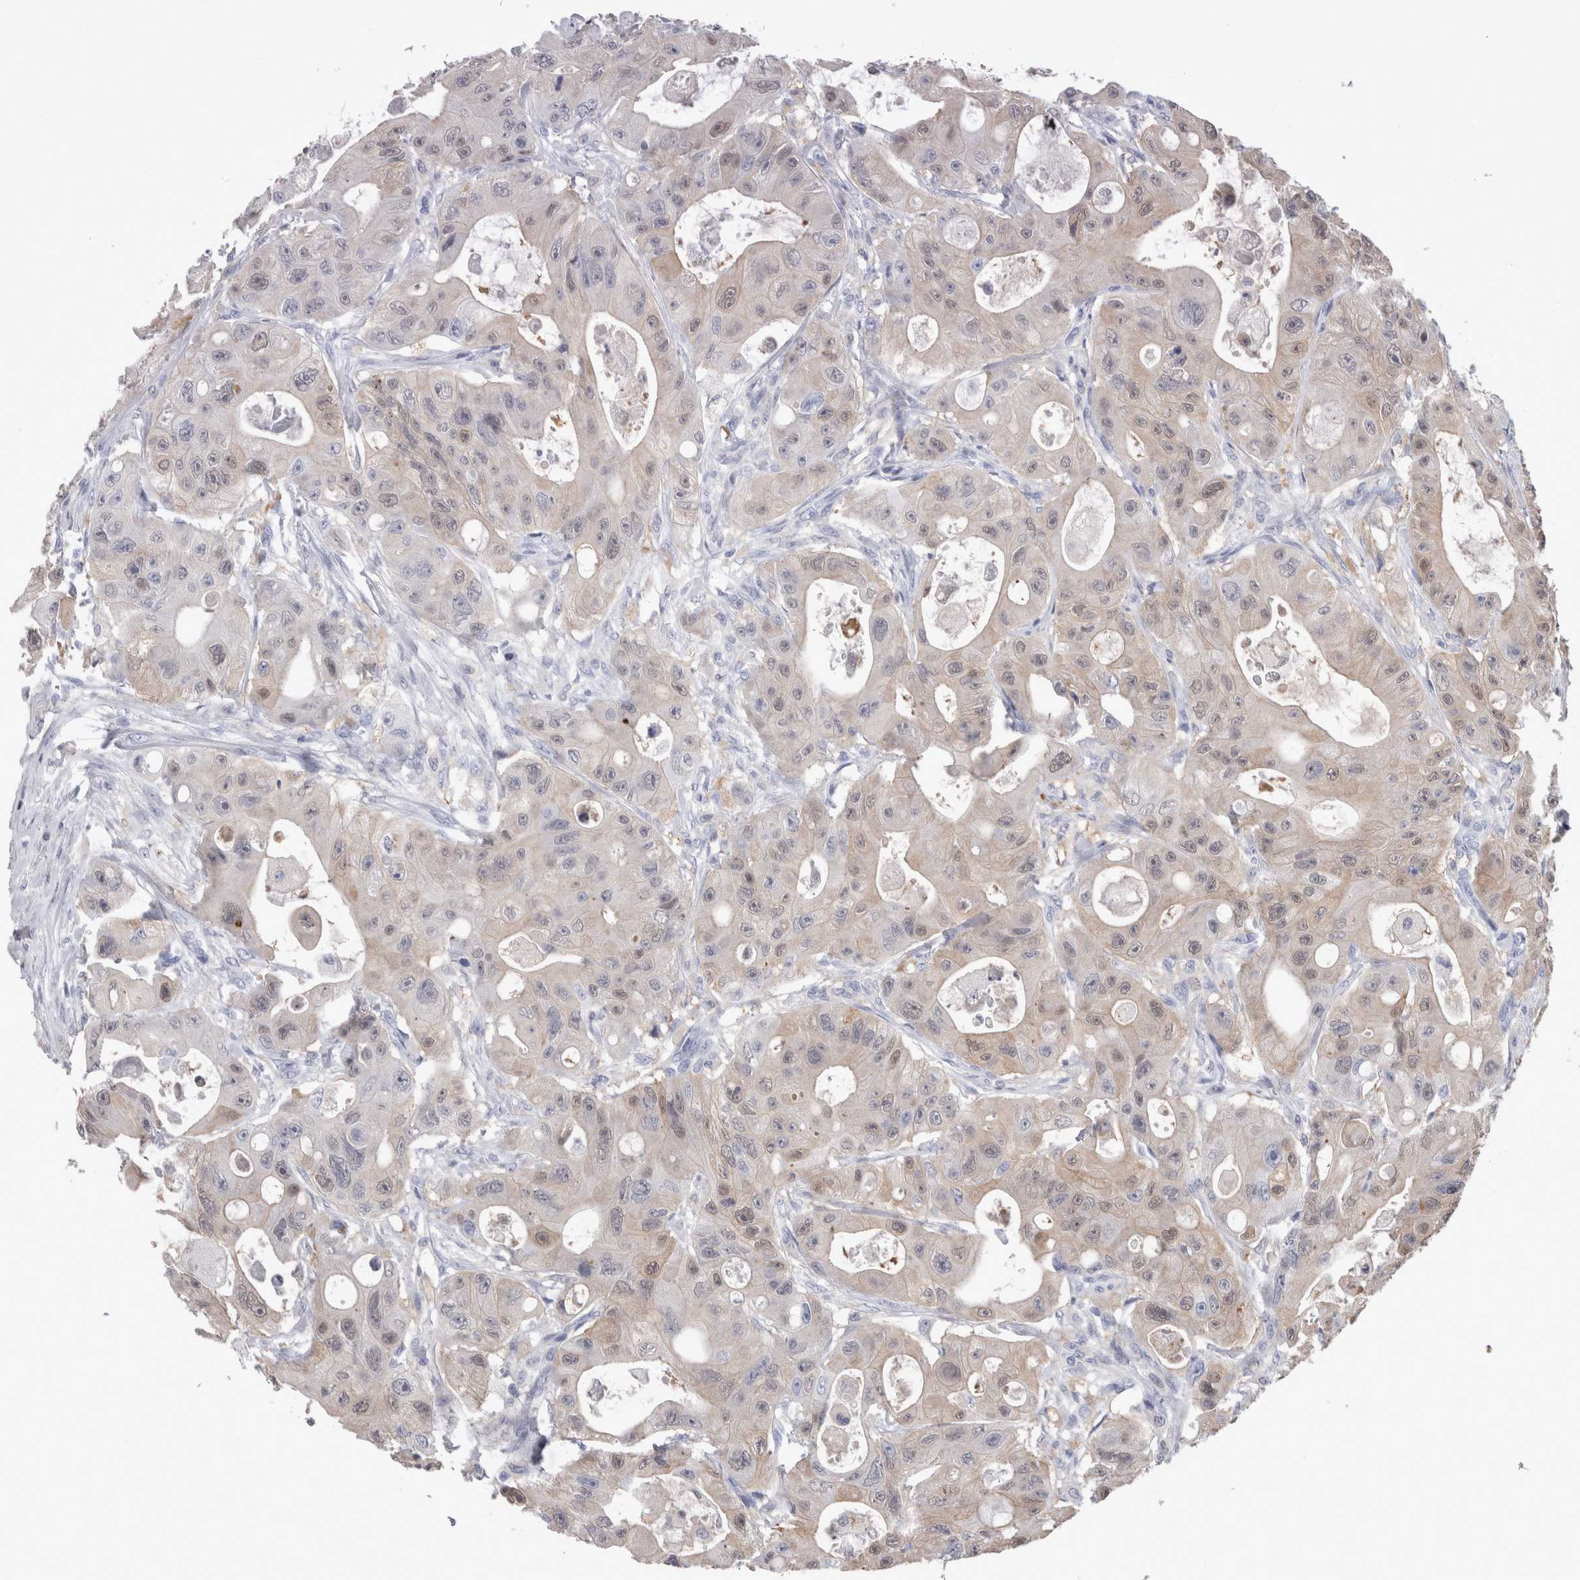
{"staining": {"intensity": "weak", "quantity": "<25%", "location": "cytoplasmic/membranous,nuclear"}, "tissue": "colorectal cancer", "cell_type": "Tumor cells", "image_type": "cancer", "snomed": [{"axis": "morphology", "description": "Adenocarcinoma, NOS"}, {"axis": "topography", "description": "Colon"}], "caption": "An image of colorectal cancer (adenocarcinoma) stained for a protein shows no brown staining in tumor cells.", "gene": "CA8", "patient": {"sex": "female", "age": 46}}